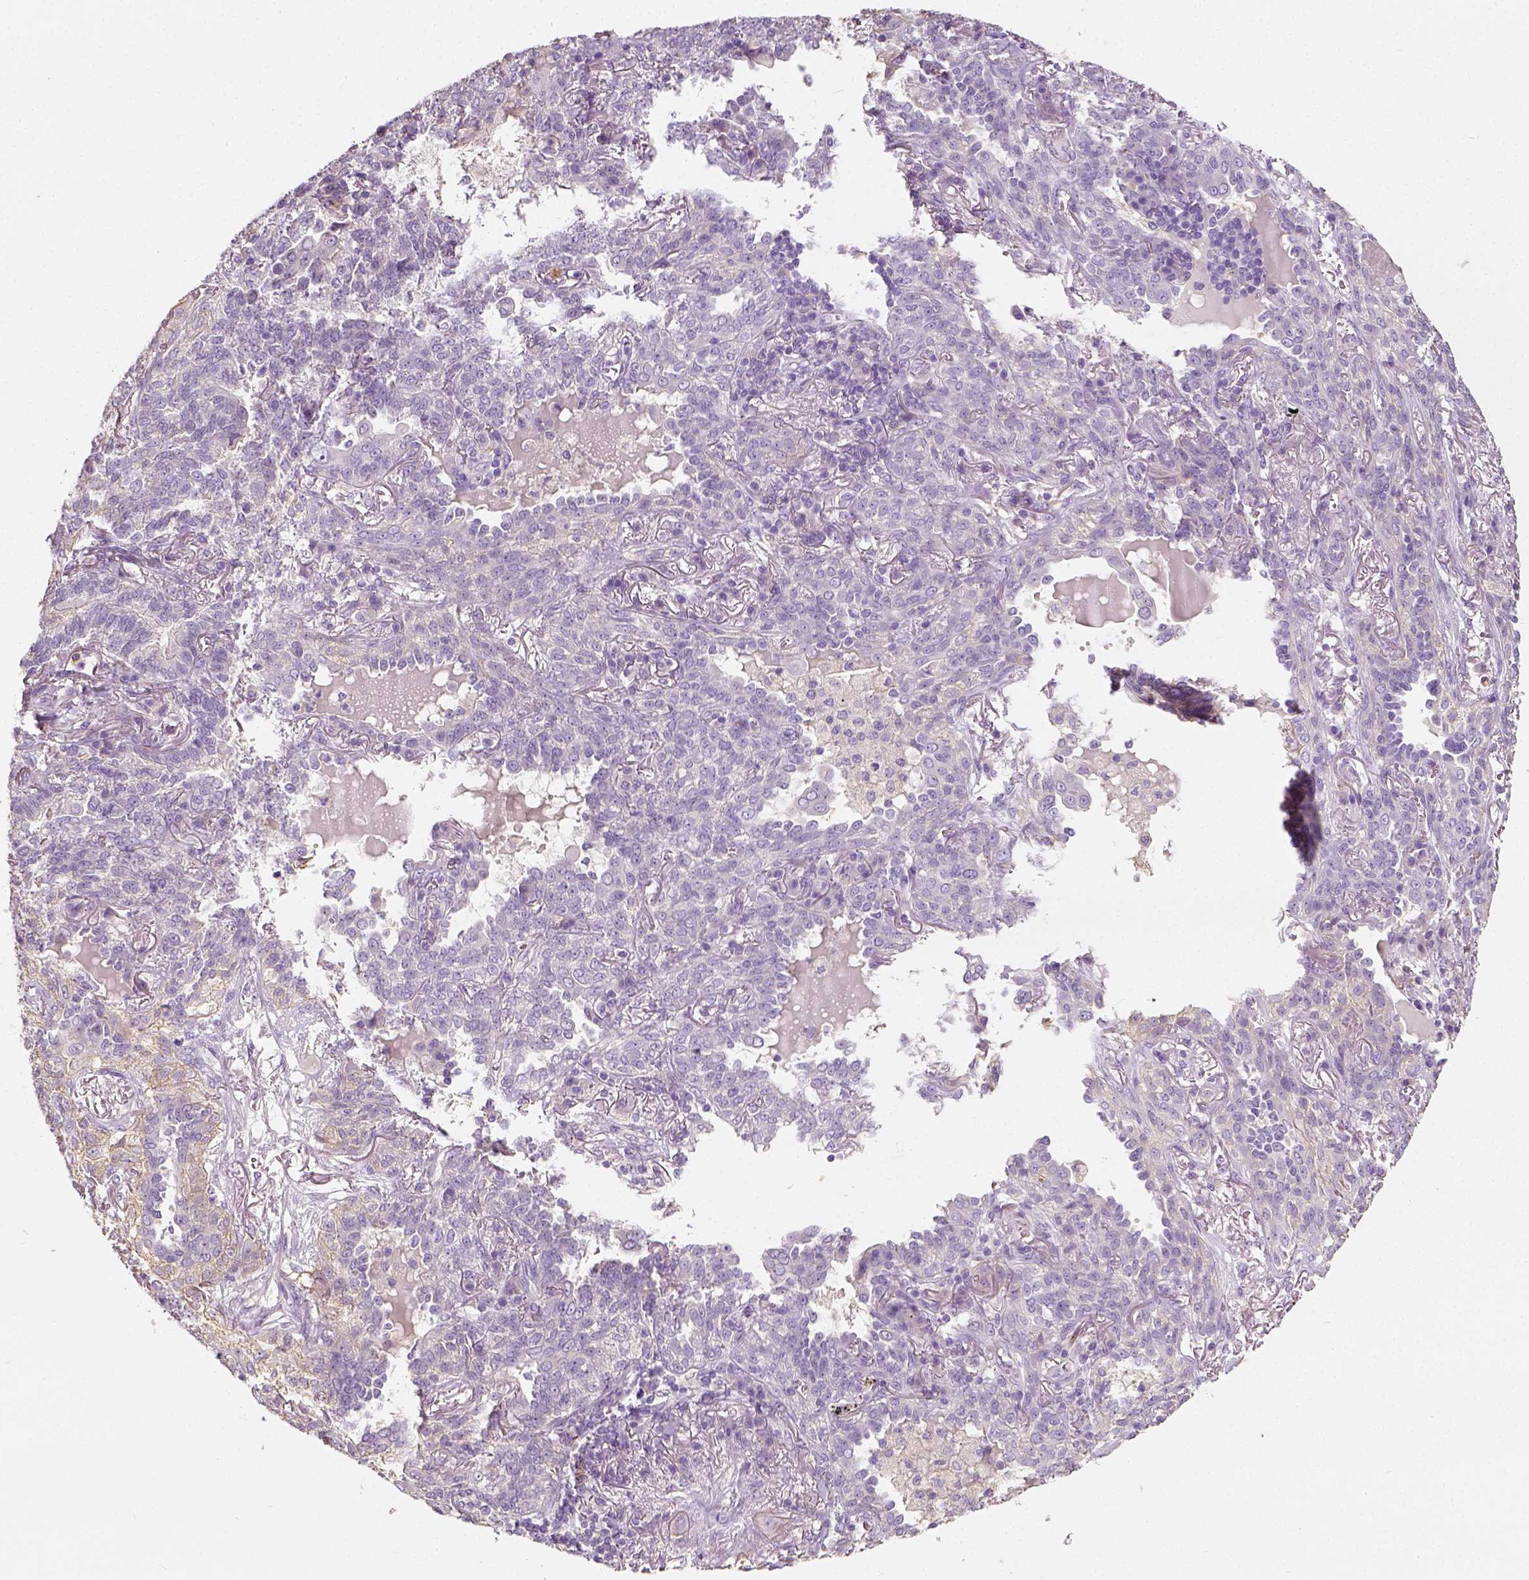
{"staining": {"intensity": "negative", "quantity": "none", "location": "none"}, "tissue": "lung cancer", "cell_type": "Tumor cells", "image_type": "cancer", "snomed": [{"axis": "morphology", "description": "Squamous cell carcinoma, NOS"}, {"axis": "topography", "description": "Lung"}], "caption": "Immunohistochemistry image of neoplastic tissue: lung cancer stained with DAB exhibits no significant protein expression in tumor cells. (Stains: DAB IHC with hematoxylin counter stain, Microscopy: brightfield microscopy at high magnification).", "gene": "DHCR24", "patient": {"sex": "female", "age": 70}}